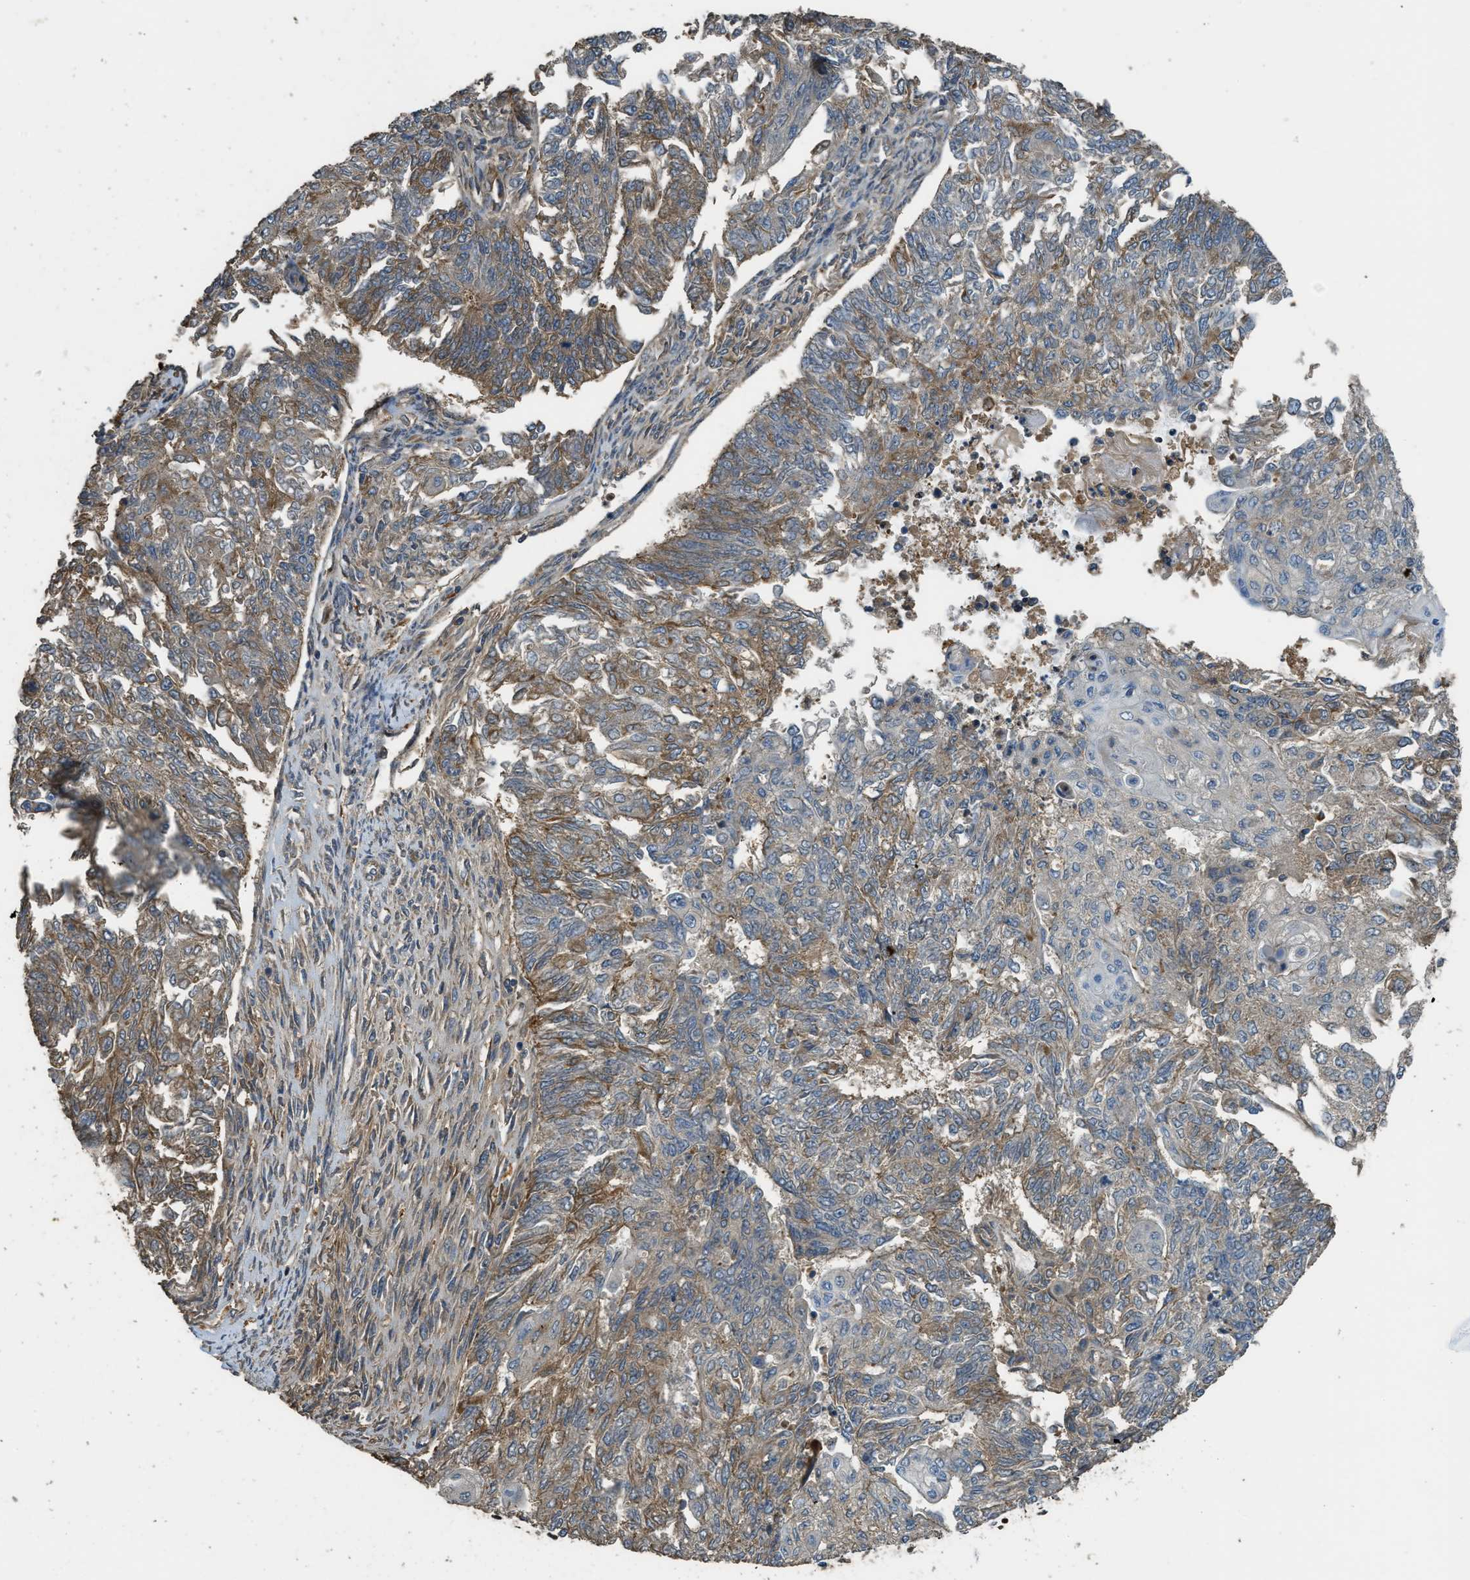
{"staining": {"intensity": "moderate", "quantity": ">75%", "location": "cytoplasmic/membranous"}, "tissue": "endometrial cancer", "cell_type": "Tumor cells", "image_type": "cancer", "snomed": [{"axis": "morphology", "description": "Adenocarcinoma, NOS"}, {"axis": "topography", "description": "Endometrium"}], "caption": "Tumor cells show medium levels of moderate cytoplasmic/membranous positivity in about >75% of cells in human adenocarcinoma (endometrial).", "gene": "PPP6R3", "patient": {"sex": "female", "age": 32}}